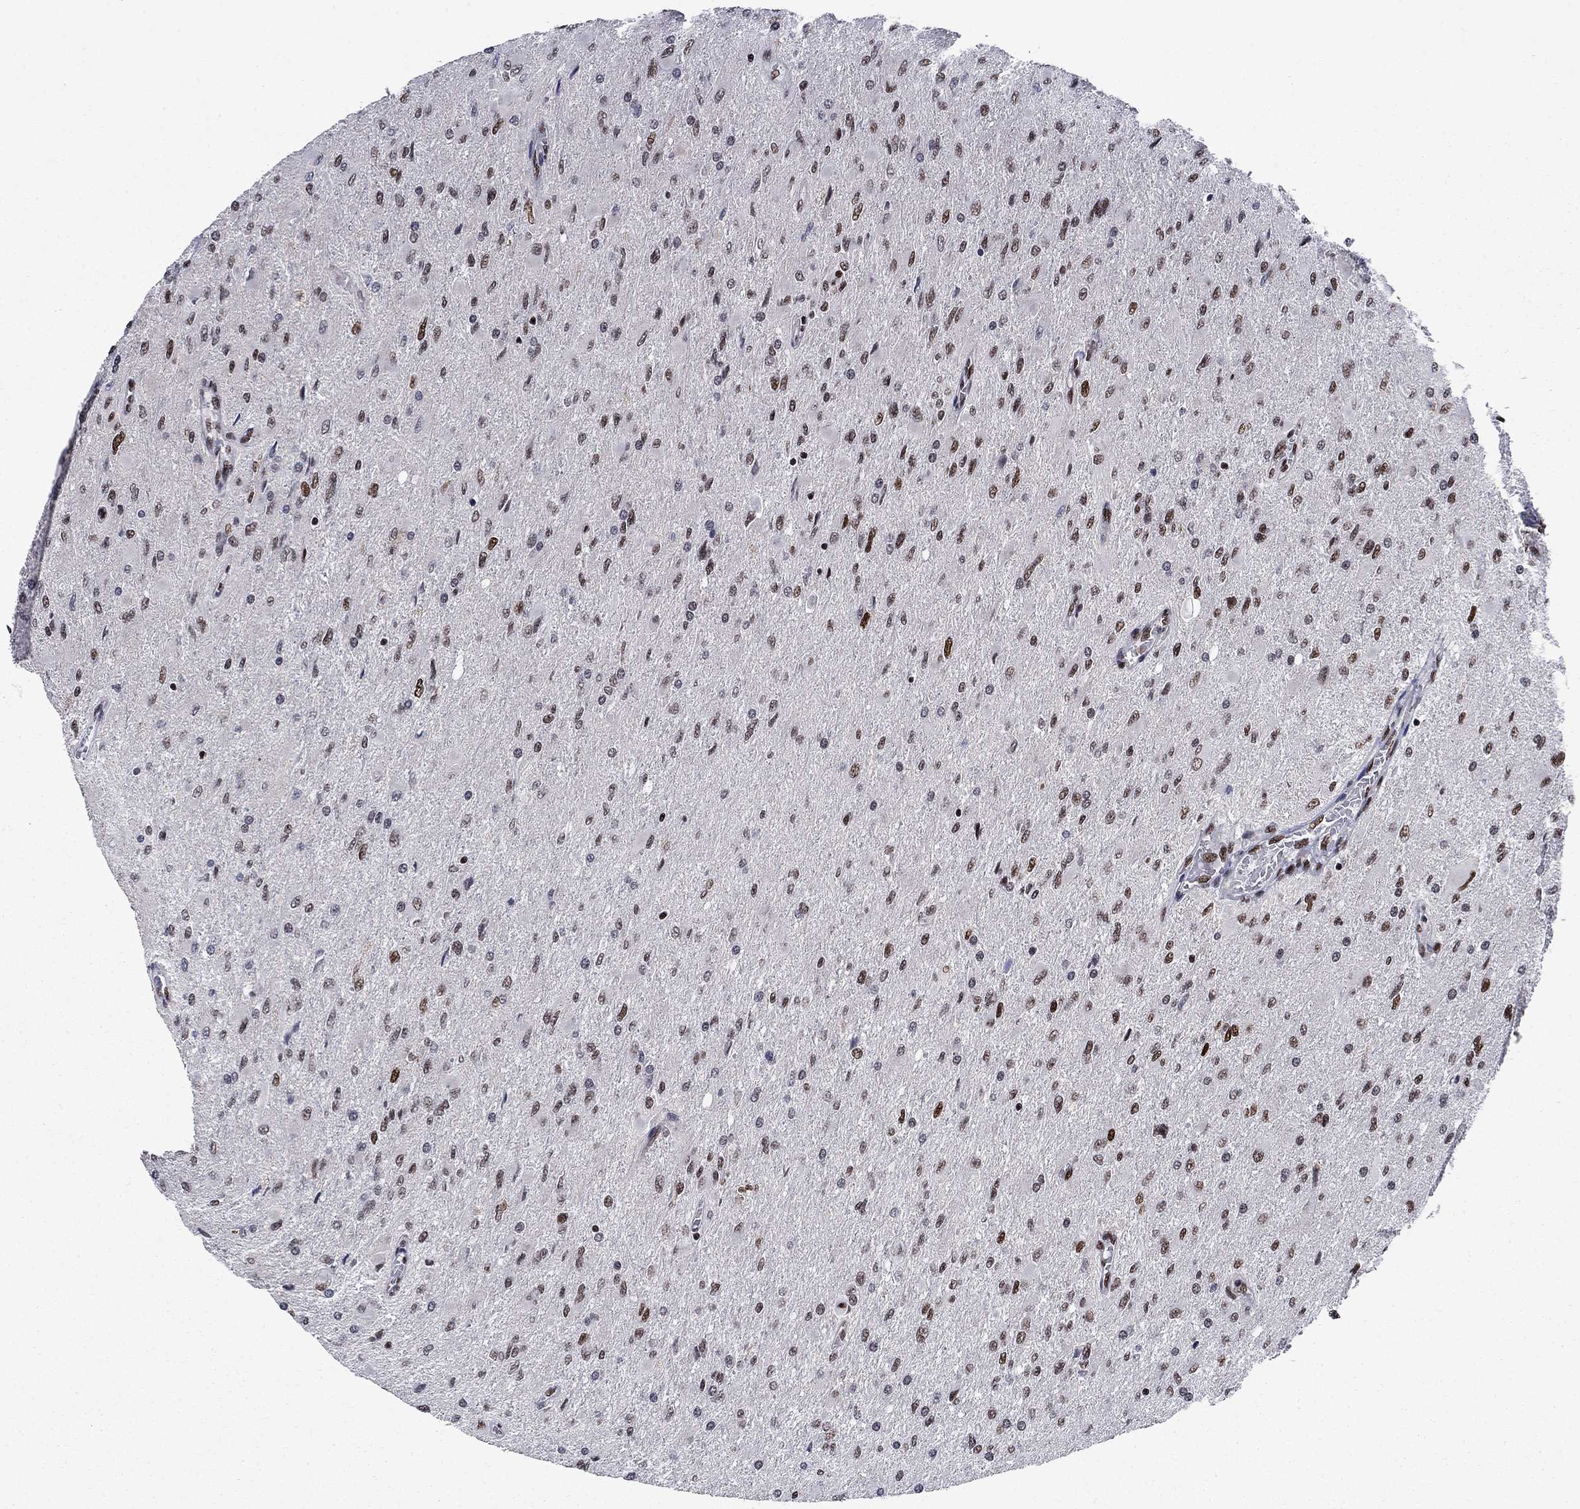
{"staining": {"intensity": "strong", "quantity": "25%-75%", "location": "nuclear"}, "tissue": "glioma", "cell_type": "Tumor cells", "image_type": "cancer", "snomed": [{"axis": "morphology", "description": "Glioma, malignant, High grade"}, {"axis": "topography", "description": "Cerebral cortex"}], "caption": "Protein expression analysis of glioma demonstrates strong nuclear positivity in about 25%-75% of tumor cells.", "gene": "RPRD1B", "patient": {"sex": "female", "age": 36}}